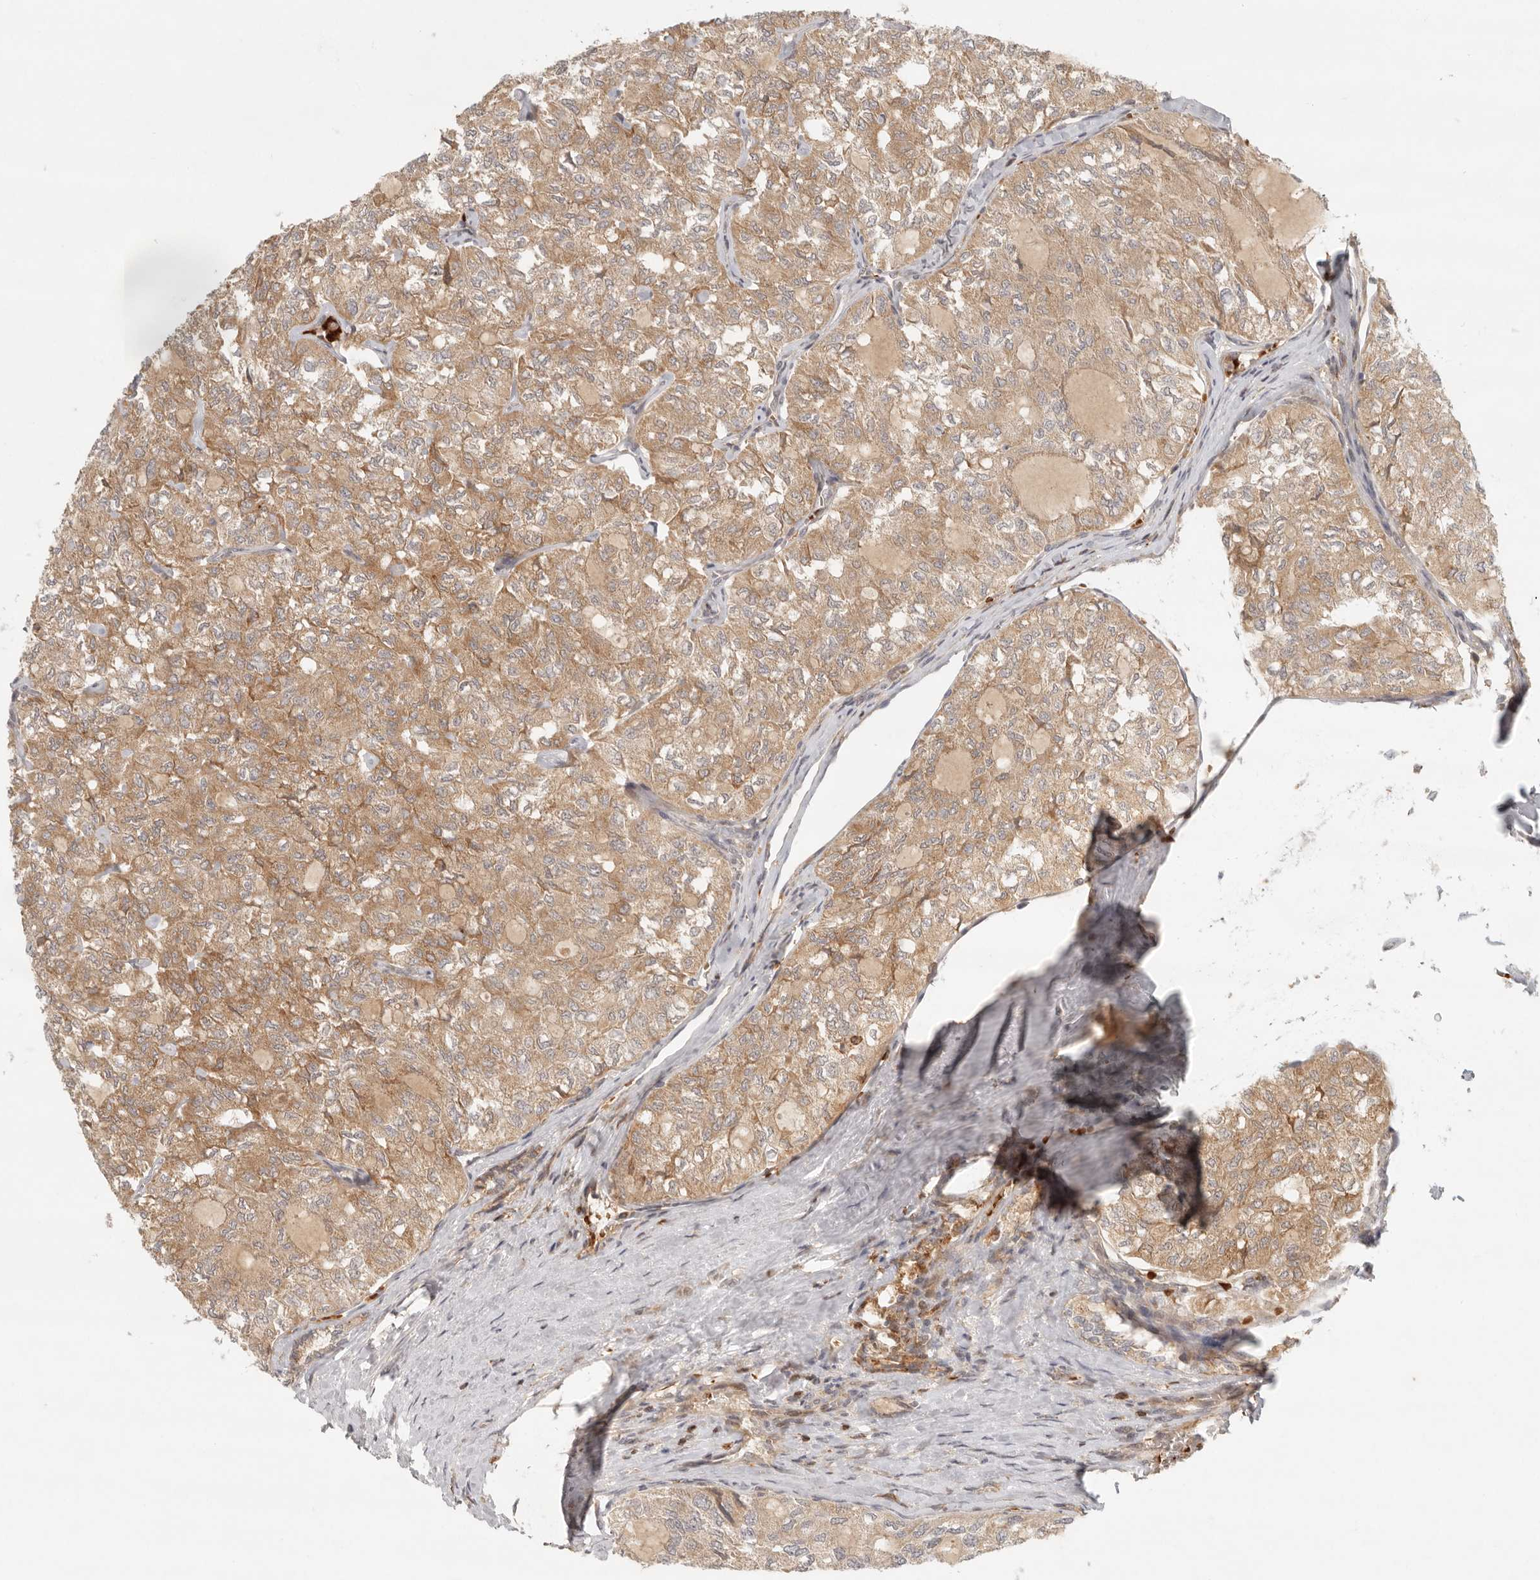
{"staining": {"intensity": "moderate", "quantity": ">75%", "location": "cytoplasmic/membranous"}, "tissue": "thyroid cancer", "cell_type": "Tumor cells", "image_type": "cancer", "snomed": [{"axis": "morphology", "description": "Follicular adenoma carcinoma, NOS"}, {"axis": "topography", "description": "Thyroid gland"}], "caption": "Thyroid cancer stained with immunohistochemistry demonstrates moderate cytoplasmic/membranous expression in approximately >75% of tumor cells. (IHC, brightfield microscopy, high magnification).", "gene": "AHDC1", "patient": {"sex": "male", "age": 75}}